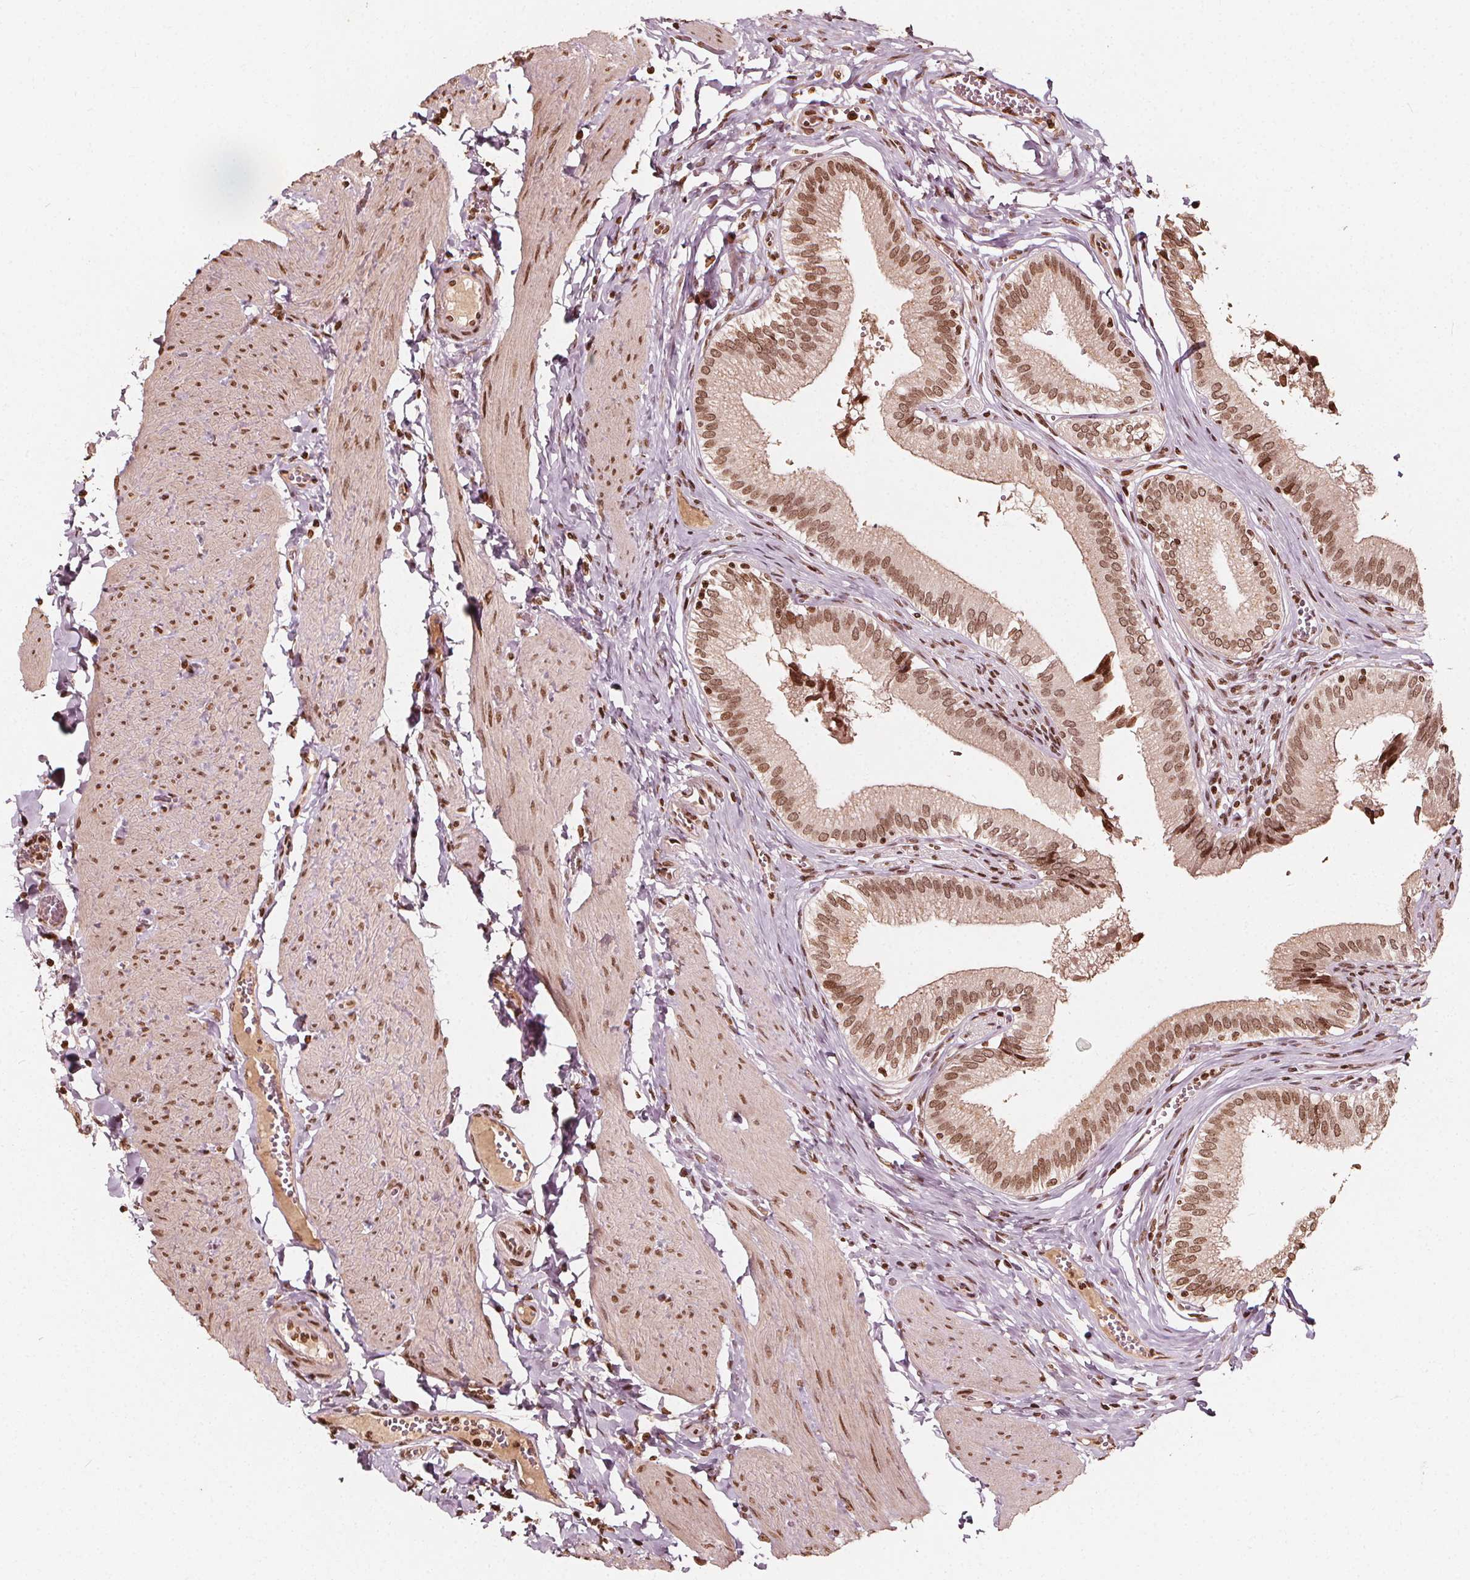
{"staining": {"intensity": "moderate", "quantity": ">75%", "location": "nuclear"}, "tissue": "gallbladder", "cell_type": "Glandular cells", "image_type": "normal", "snomed": [{"axis": "morphology", "description": "Normal tissue, NOS"}, {"axis": "topography", "description": "Gallbladder"}, {"axis": "topography", "description": "Peripheral nerve tissue"}], "caption": "A high-resolution photomicrograph shows immunohistochemistry (IHC) staining of unremarkable gallbladder, which displays moderate nuclear staining in about >75% of glandular cells.", "gene": "H3C14", "patient": {"sex": "male", "age": 17}}